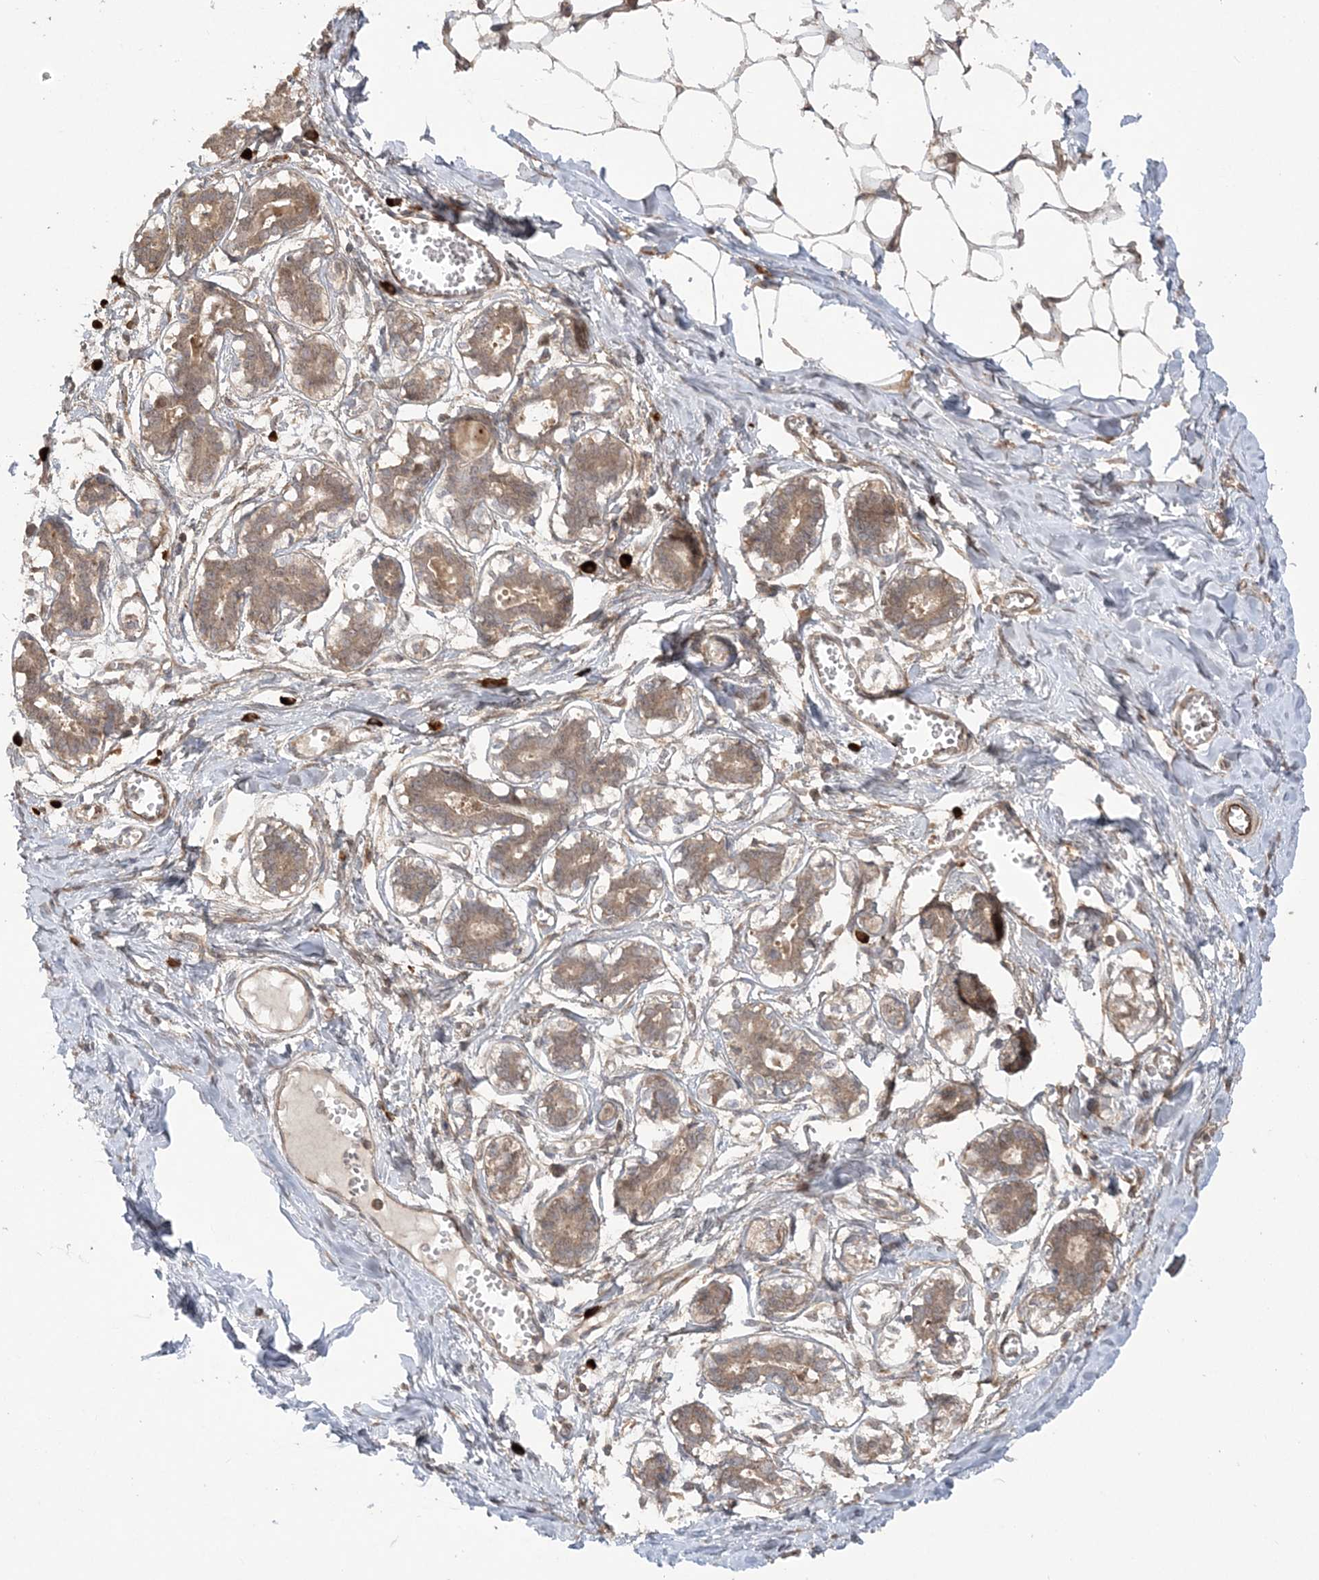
{"staining": {"intensity": "weak", "quantity": "25%-75%", "location": "cytoplasmic/membranous"}, "tissue": "breast", "cell_type": "Adipocytes", "image_type": "normal", "snomed": [{"axis": "morphology", "description": "Normal tissue, NOS"}, {"axis": "topography", "description": "Breast"}], "caption": "Protein expression analysis of normal breast exhibits weak cytoplasmic/membranous positivity in approximately 25%-75% of adipocytes.", "gene": "HERPUD1", "patient": {"sex": "female", "age": 27}}